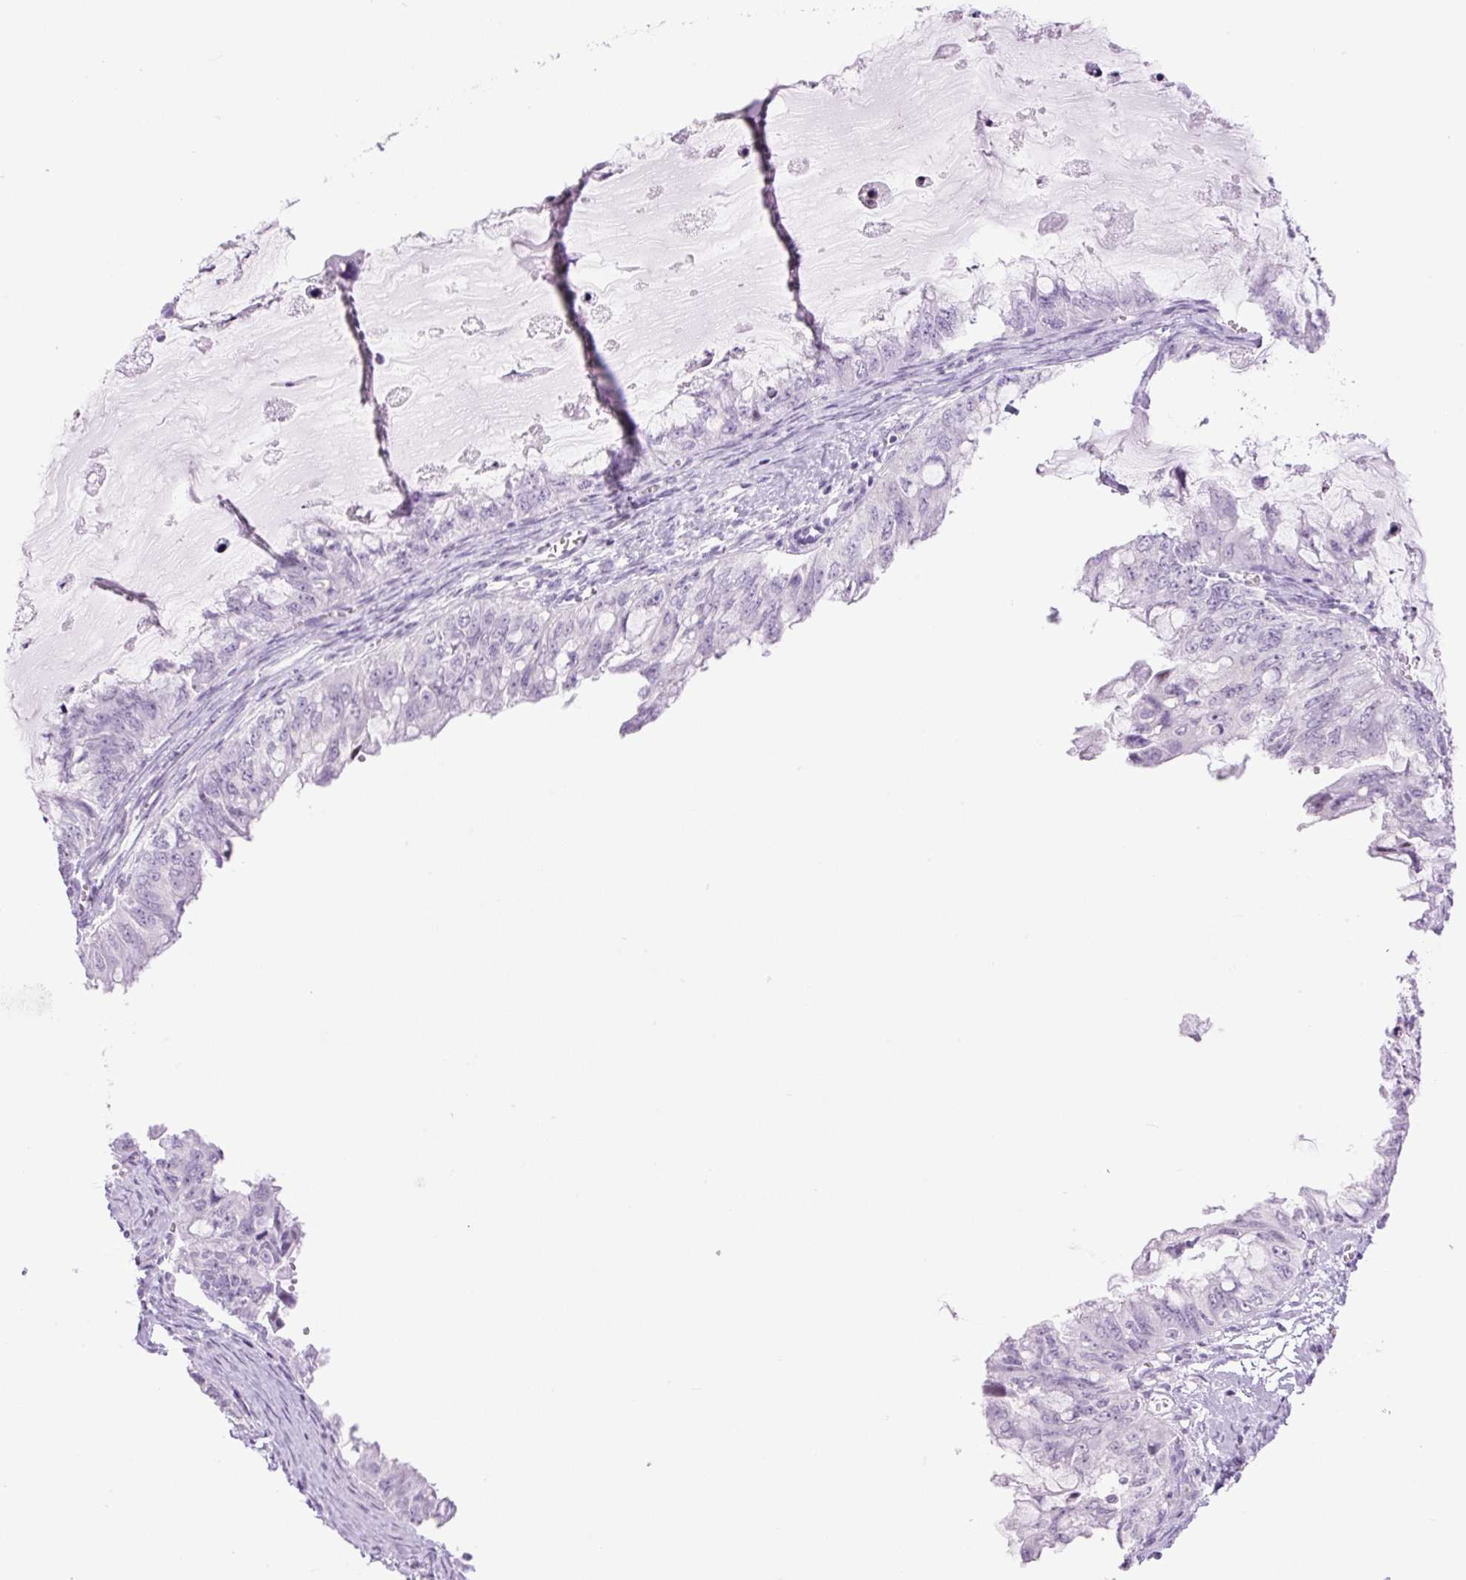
{"staining": {"intensity": "negative", "quantity": "none", "location": "none"}, "tissue": "ovarian cancer", "cell_type": "Tumor cells", "image_type": "cancer", "snomed": [{"axis": "morphology", "description": "Cystadenocarcinoma, mucinous, NOS"}, {"axis": "topography", "description": "Ovary"}], "caption": "The immunohistochemistry (IHC) micrograph has no significant positivity in tumor cells of mucinous cystadenocarcinoma (ovarian) tissue. (DAB immunohistochemistry (IHC), high magnification).", "gene": "SP140L", "patient": {"sex": "female", "age": 72}}